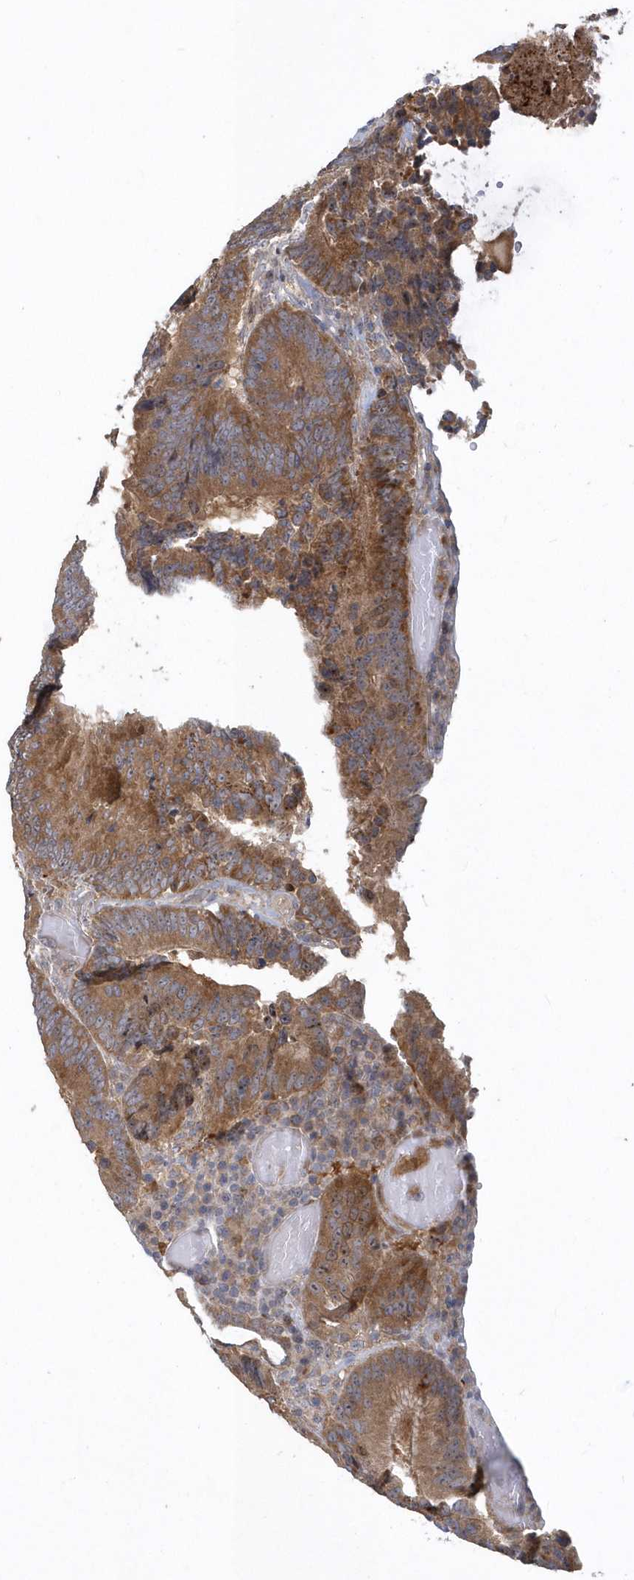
{"staining": {"intensity": "strong", "quantity": ">75%", "location": "cytoplasmic/membranous"}, "tissue": "colorectal cancer", "cell_type": "Tumor cells", "image_type": "cancer", "snomed": [{"axis": "morphology", "description": "Adenocarcinoma, NOS"}, {"axis": "topography", "description": "Colon"}], "caption": "This is an image of IHC staining of colorectal cancer, which shows strong staining in the cytoplasmic/membranous of tumor cells.", "gene": "TRAIP", "patient": {"sex": "female", "age": 78}}